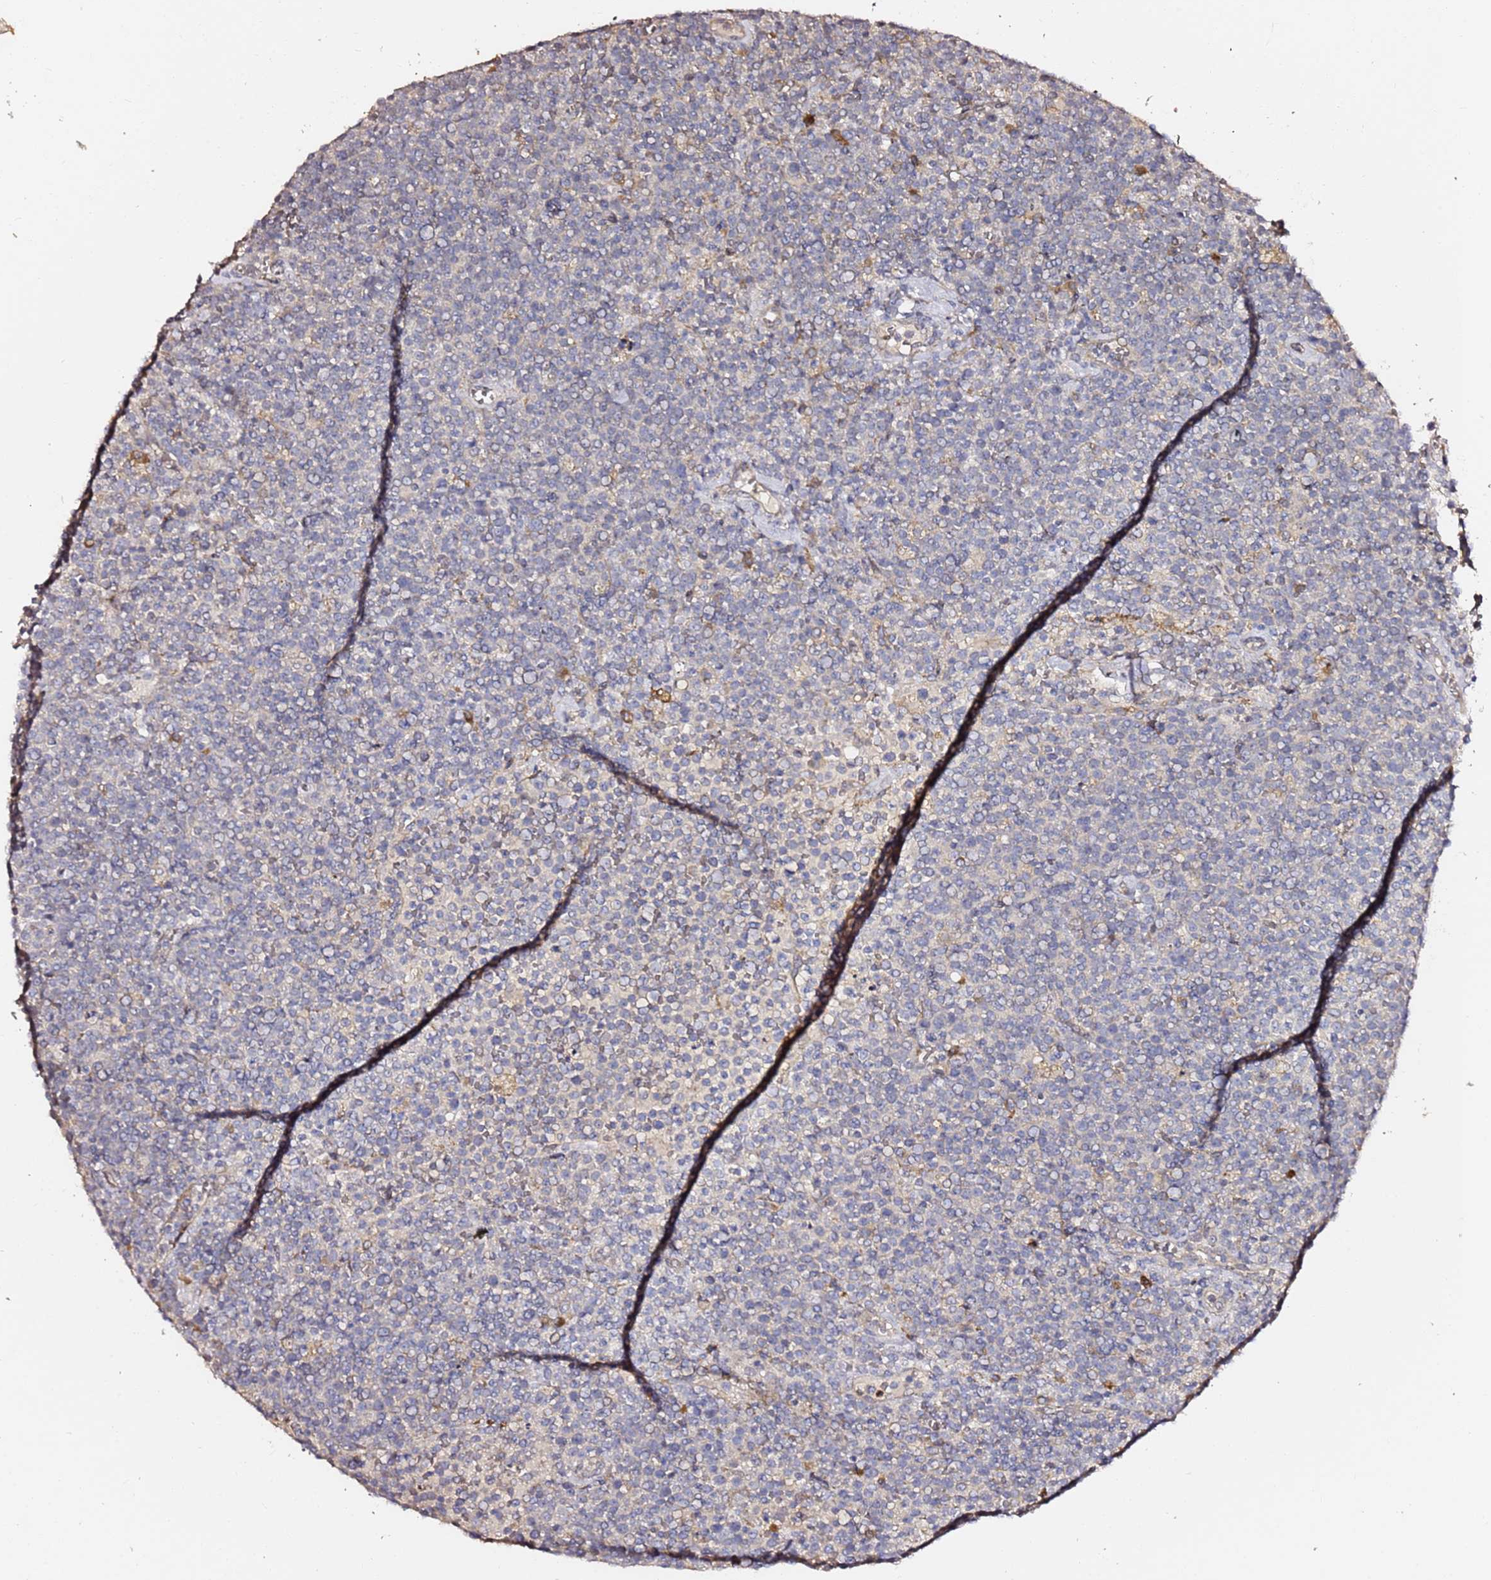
{"staining": {"intensity": "negative", "quantity": "none", "location": "none"}, "tissue": "lymphoma", "cell_type": "Tumor cells", "image_type": "cancer", "snomed": [{"axis": "morphology", "description": "Malignant lymphoma, non-Hodgkin's type, High grade"}, {"axis": "topography", "description": "Lymph node"}], "caption": "This is an immunohistochemistry photomicrograph of lymphoma. There is no expression in tumor cells.", "gene": "HSD17B7", "patient": {"sex": "male", "age": 61}}